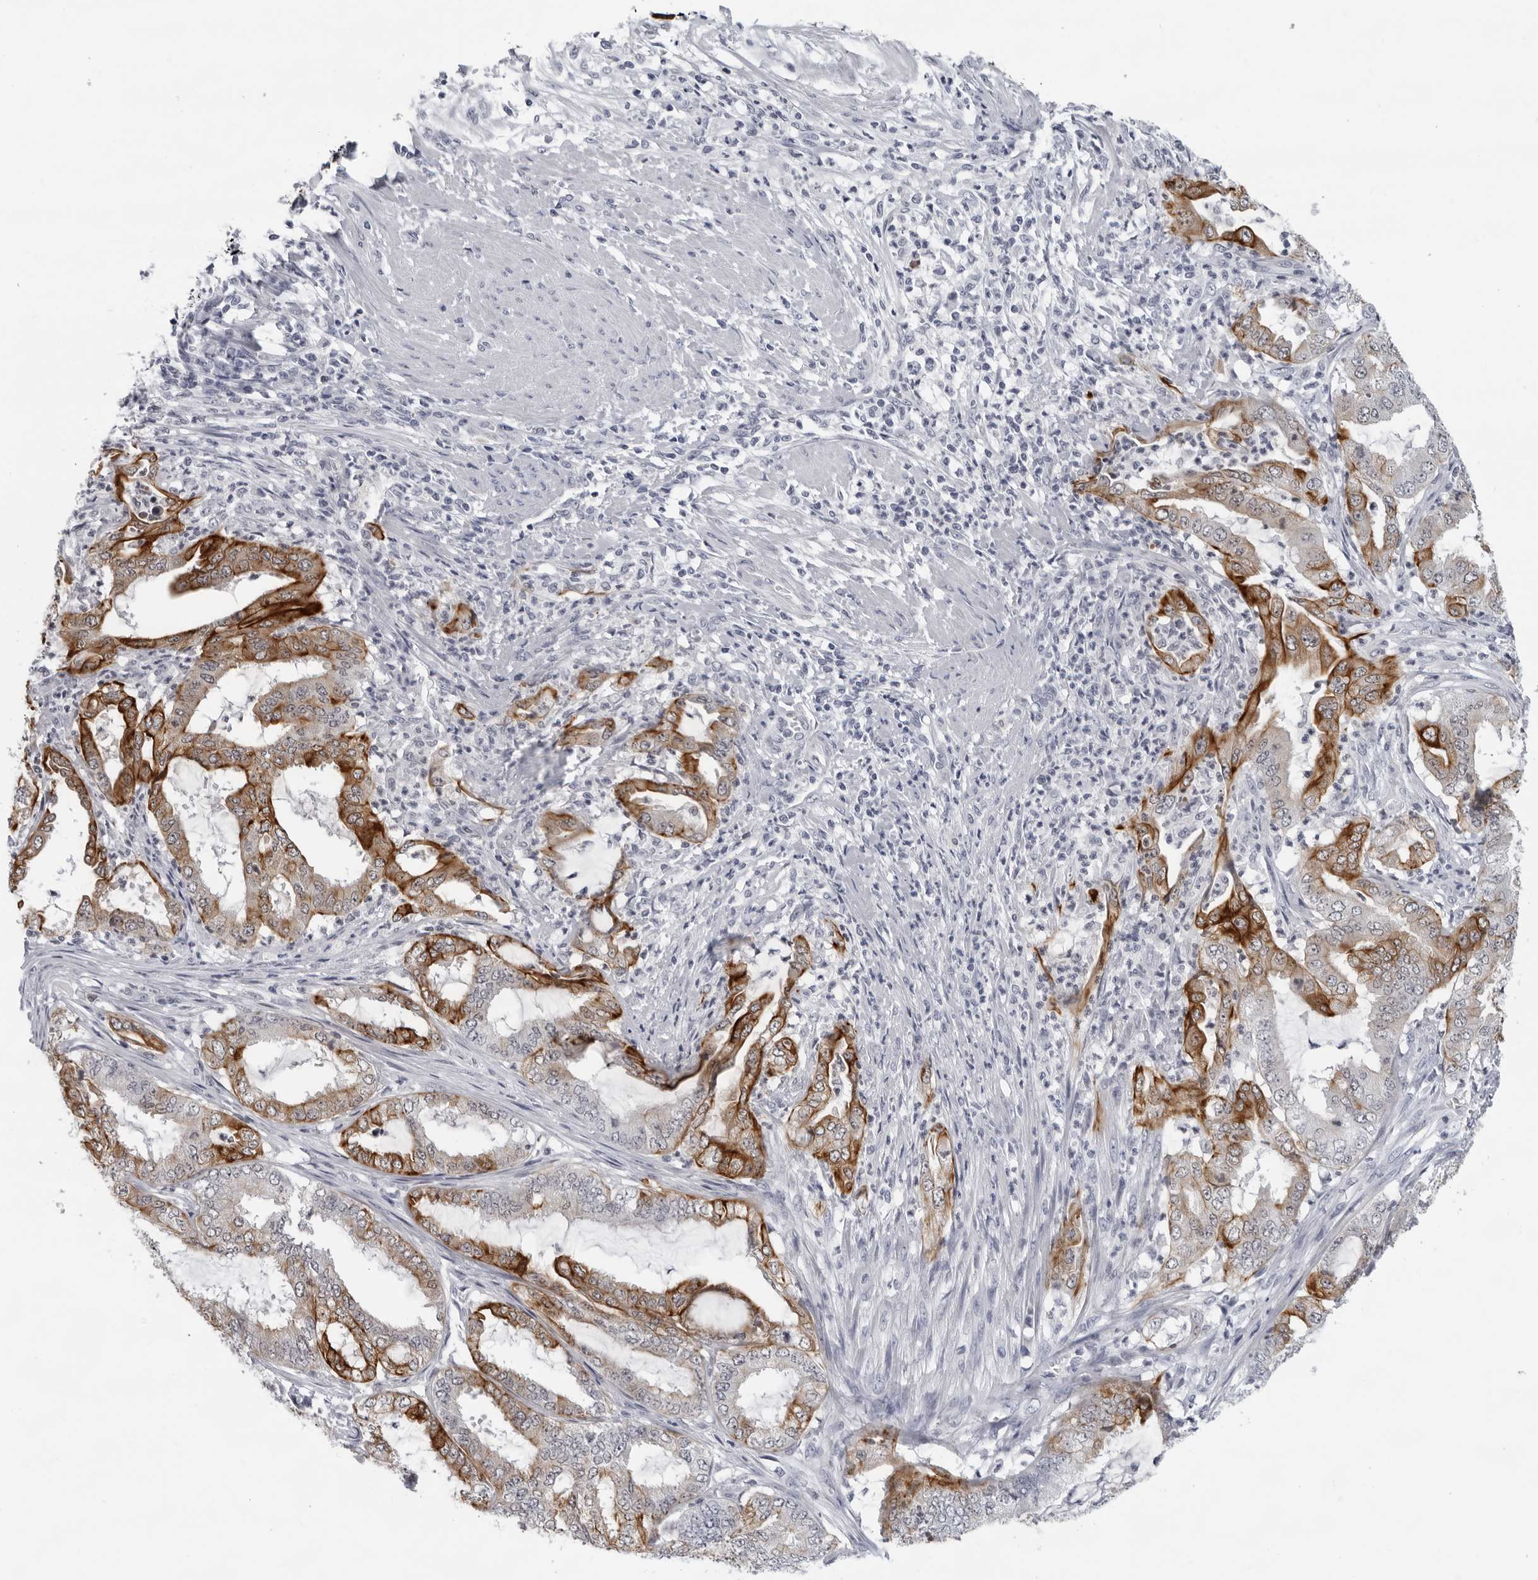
{"staining": {"intensity": "strong", "quantity": ">75%", "location": "cytoplasmic/membranous"}, "tissue": "endometrial cancer", "cell_type": "Tumor cells", "image_type": "cancer", "snomed": [{"axis": "morphology", "description": "Adenocarcinoma, NOS"}, {"axis": "topography", "description": "Endometrium"}], "caption": "High-magnification brightfield microscopy of endometrial cancer stained with DAB (brown) and counterstained with hematoxylin (blue). tumor cells exhibit strong cytoplasmic/membranous expression is identified in about>75% of cells. (DAB = brown stain, brightfield microscopy at high magnification).", "gene": "CCDC28B", "patient": {"sex": "female", "age": 51}}